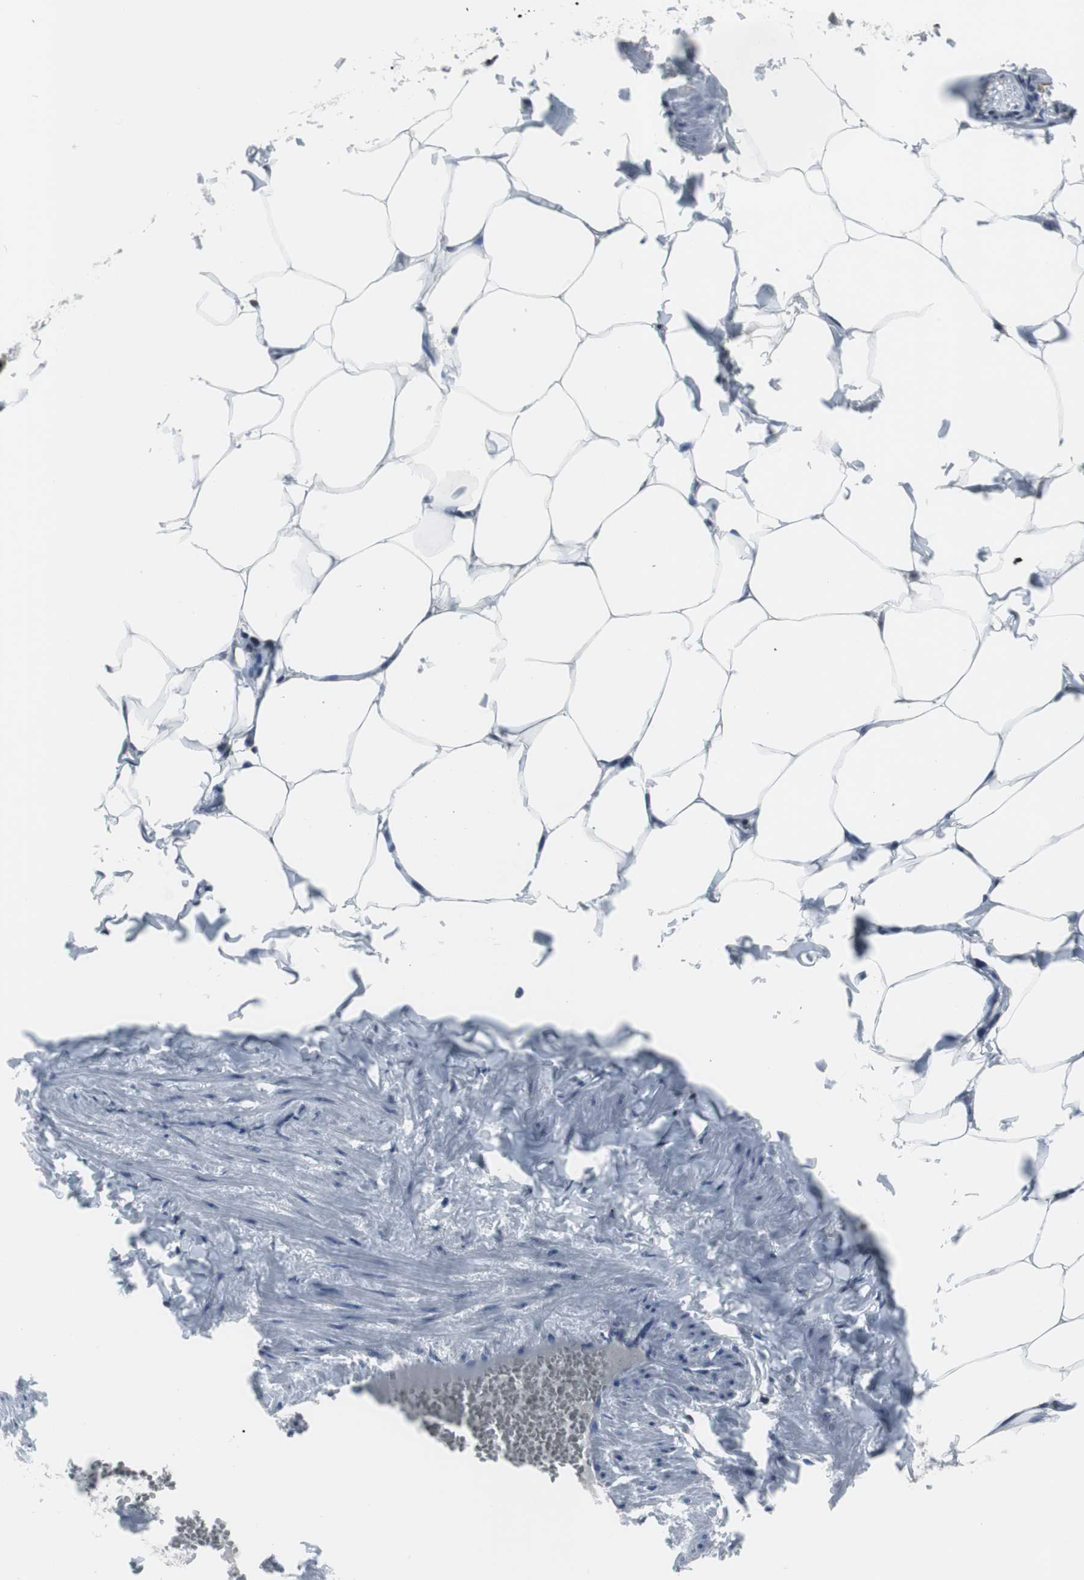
{"staining": {"intensity": "negative", "quantity": "none", "location": "none"}, "tissue": "adipose tissue", "cell_type": "Adipocytes", "image_type": "normal", "snomed": [{"axis": "morphology", "description": "Normal tissue, NOS"}, {"axis": "topography", "description": "Vascular tissue"}], "caption": "Adipose tissue was stained to show a protein in brown. There is no significant expression in adipocytes. (Brightfield microscopy of DAB (3,3'-diaminobenzidine) immunohistochemistry (IHC) at high magnification).", "gene": "DOK1", "patient": {"sex": "male", "age": 41}}